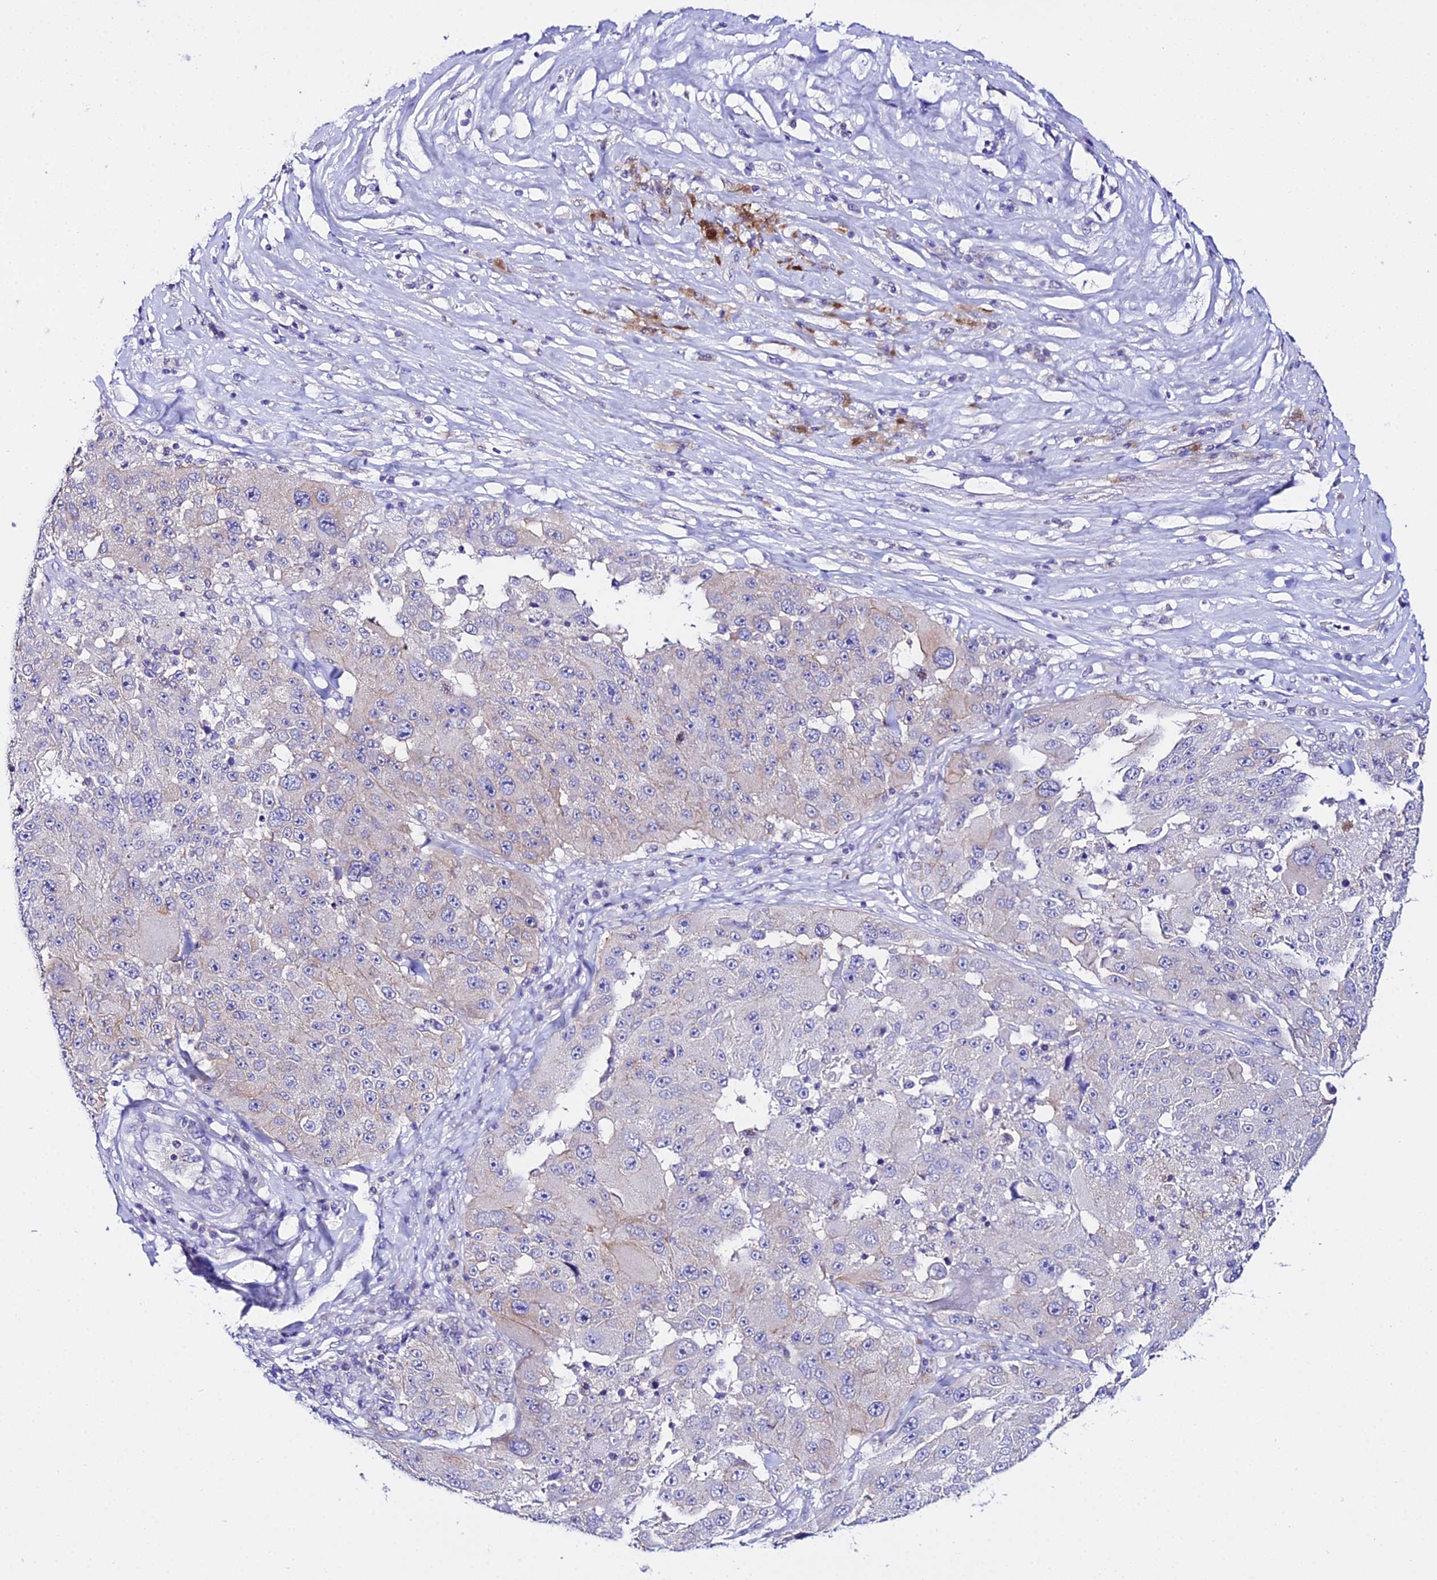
{"staining": {"intensity": "weak", "quantity": "<25%", "location": "cytoplasmic/membranous"}, "tissue": "melanoma", "cell_type": "Tumor cells", "image_type": "cancer", "snomed": [{"axis": "morphology", "description": "Malignant melanoma, Metastatic site"}, {"axis": "topography", "description": "Lymph node"}], "caption": "High magnification brightfield microscopy of malignant melanoma (metastatic site) stained with DAB (brown) and counterstained with hematoxylin (blue): tumor cells show no significant staining.", "gene": "ATG16L2", "patient": {"sex": "male", "age": 62}}